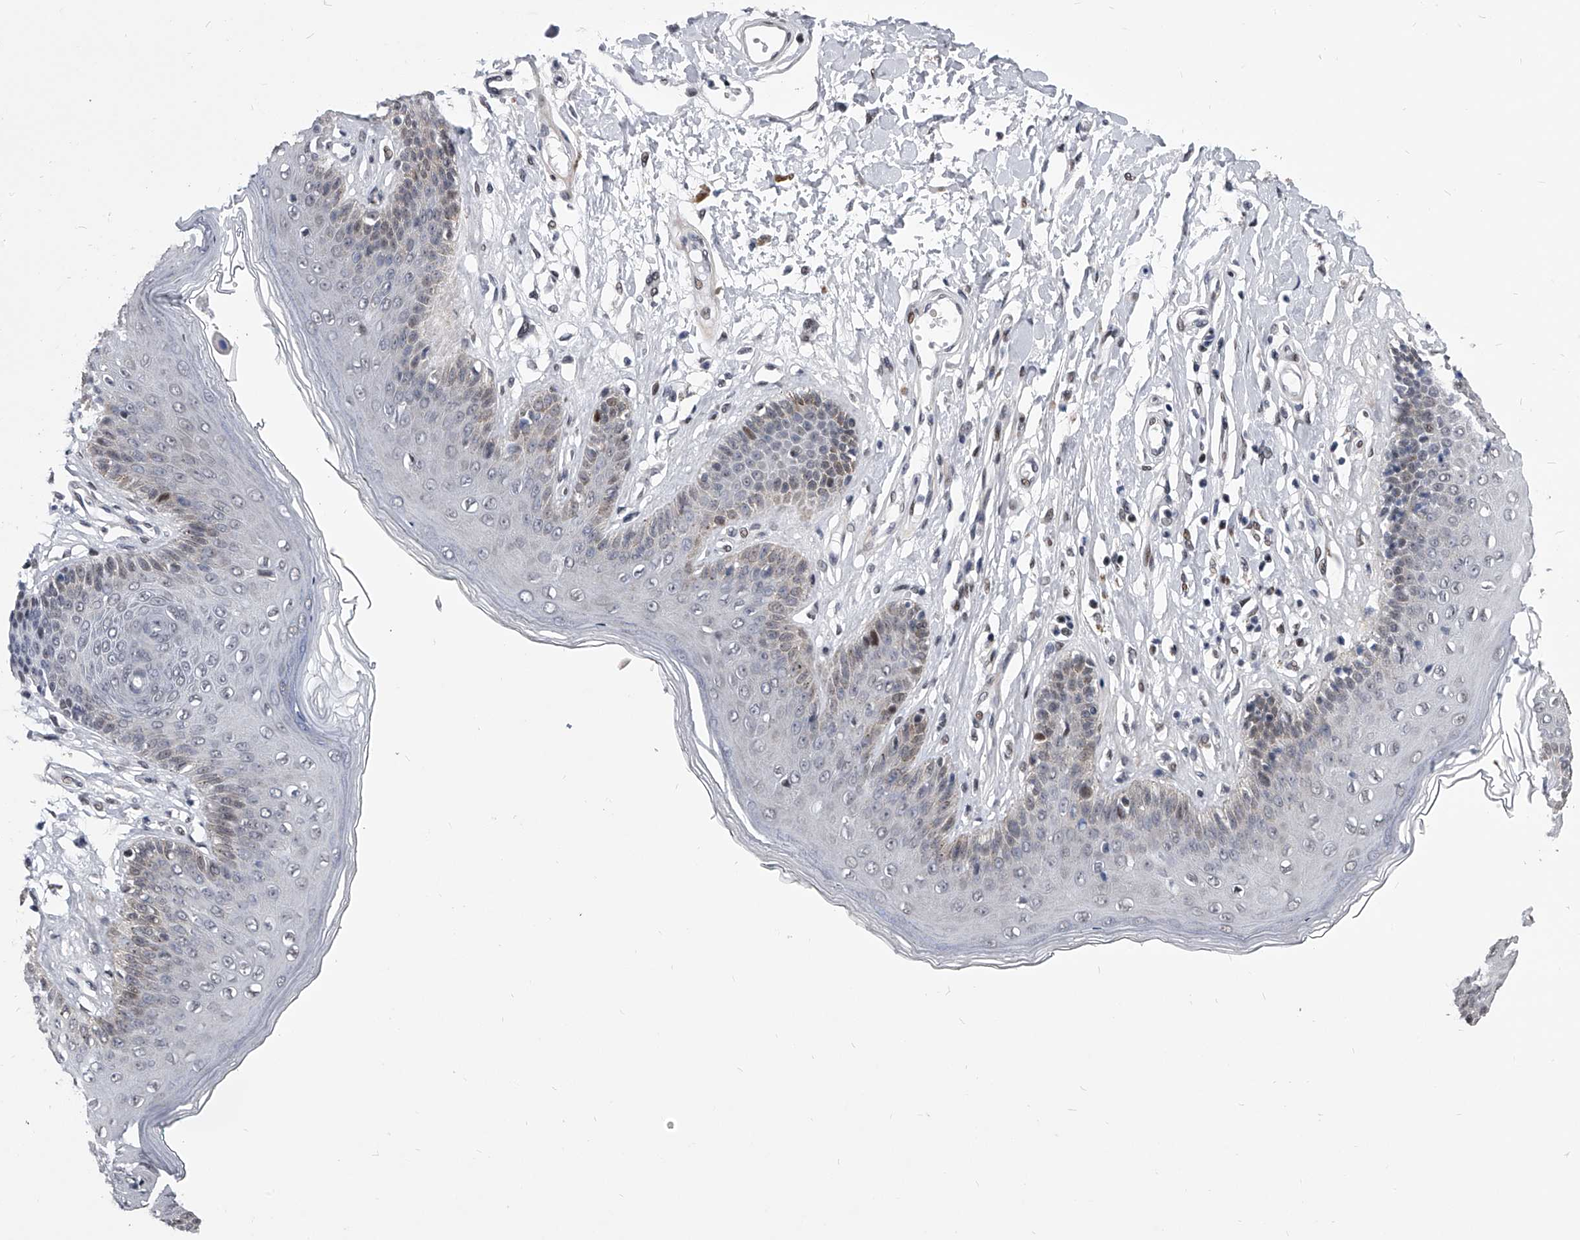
{"staining": {"intensity": "strong", "quantity": "<25%", "location": "nuclear"}, "tissue": "skin", "cell_type": "Epidermal cells", "image_type": "normal", "snomed": [{"axis": "morphology", "description": "Normal tissue, NOS"}, {"axis": "morphology", "description": "Squamous cell carcinoma, NOS"}, {"axis": "topography", "description": "Vulva"}], "caption": "IHC (DAB (3,3'-diaminobenzidine)) staining of normal skin demonstrates strong nuclear protein expression in approximately <25% of epidermal cells.", "gene": "CMTR1", "patient": {"sex": "female", "age": 85}}